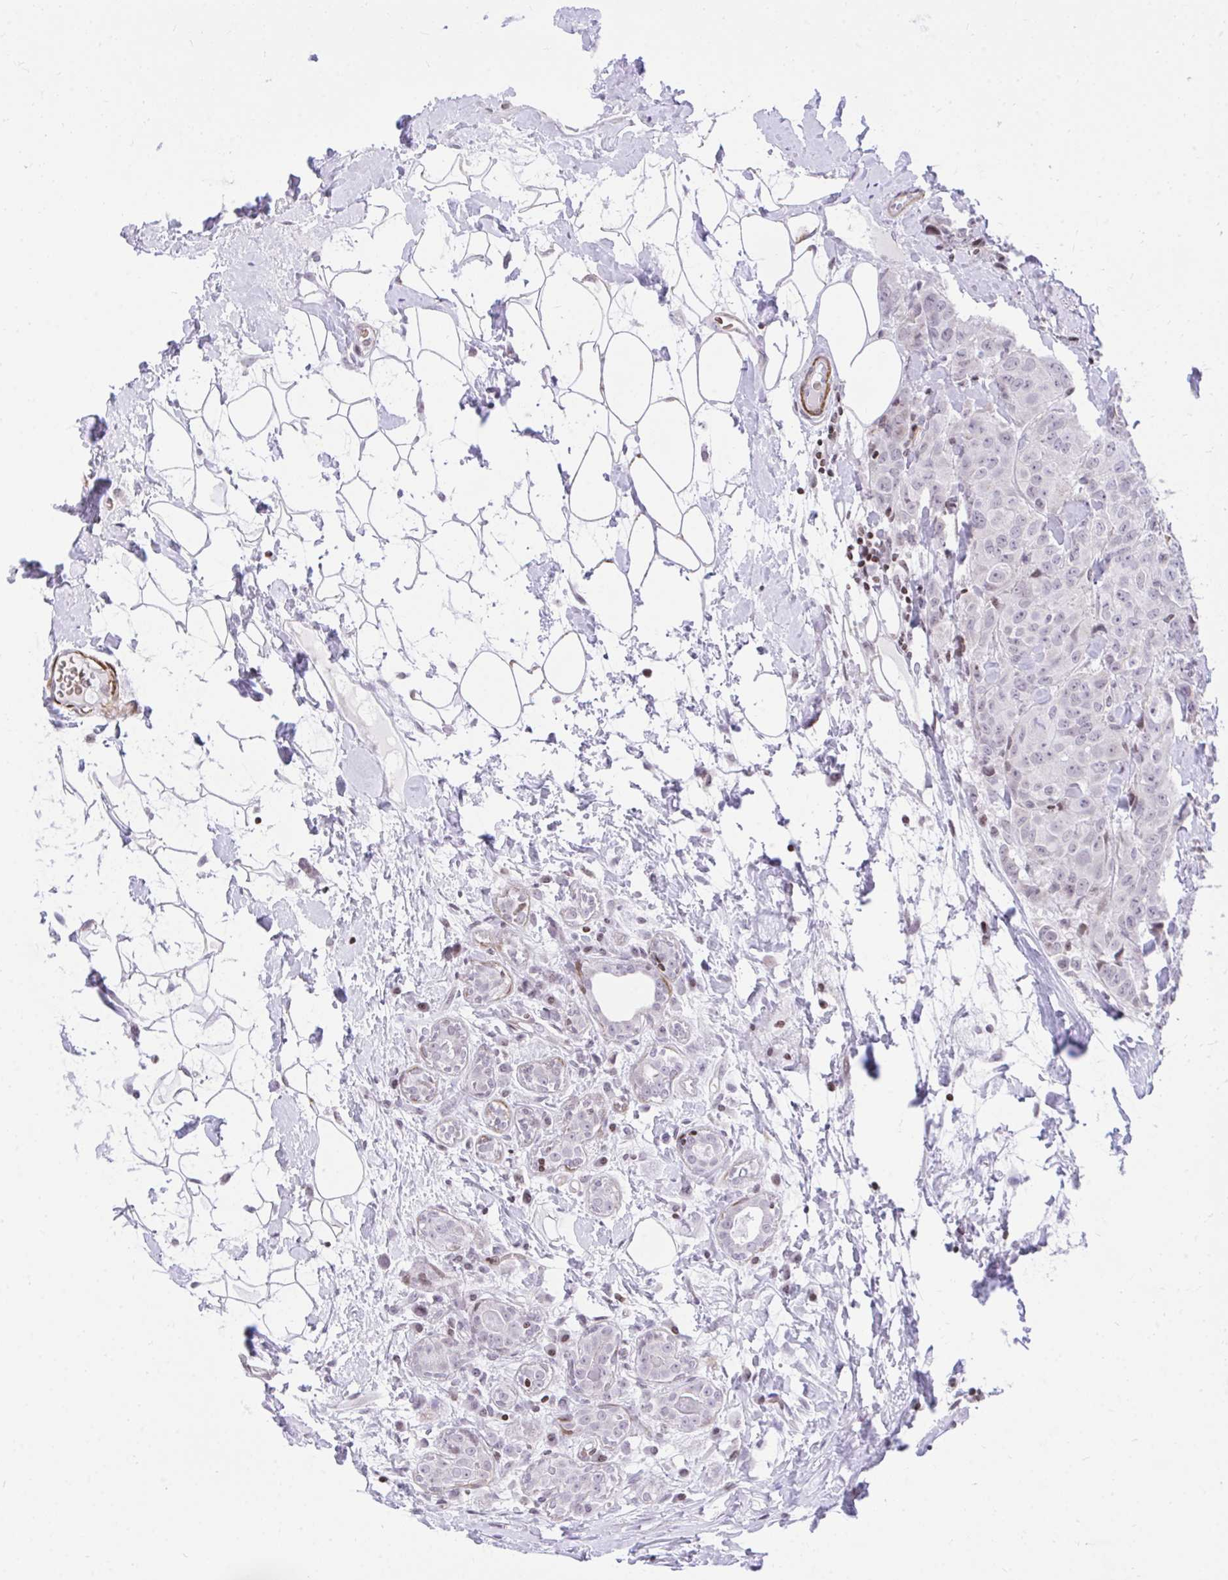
{"staining": {"intensity": "negative", "quantity": "none", "location": "none"}, "tissue": "breast cancer", "cell_type": "Tumor cells", "image_type": "cancer", "snomed": [{"axis": "morphology", "description": "Duct carcinoma"}, {"axis": "topography", "description": "Breast"}], "caption": "An immunohistochemistry (IHC) photomicrograph of breast cancer is shown. There is no staining in tumor cells of breast cancer.", "gene": "KCNN4", "patient": {"sex": "female", "age": 43}}